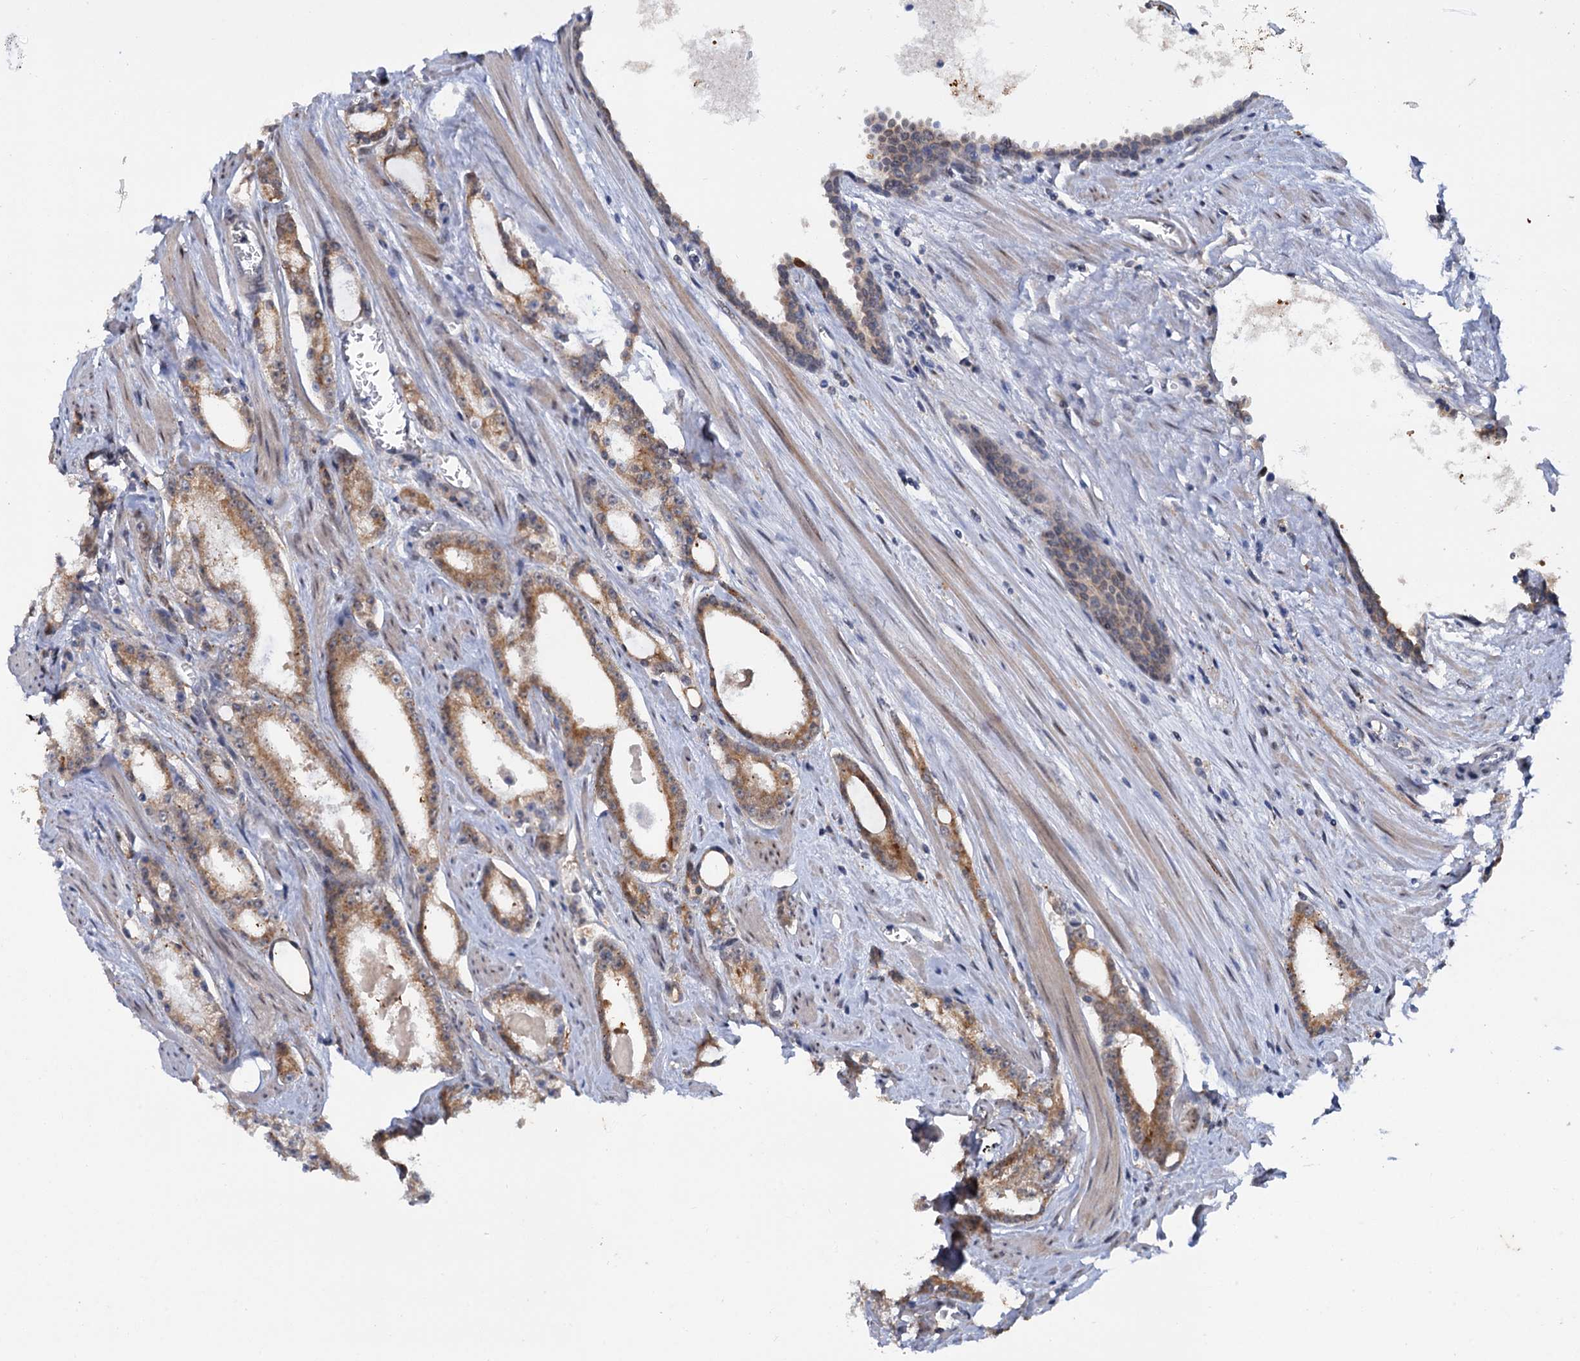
{"staining": {"intensity": "moderate", "quantity": ">75%", "location": "cytoplasmic/membranous"}, "tissue": "prostate cancer", "cell_type": "Tumor cells", "image_type": "cancer", "snomed": [{"axis": "morphology", "description": "Adenocarcinoma, Low grade"}, {"axis": "topography", "description": "Prostate and seminal vesicle, NOS"}], "caption": "Immunohistochemistry micrograph of human prostate cancer stained for a protein (brown), which demonstrates medium levels of moderate cytoplasmic/membranous positivity in approximately >75% of tumor cells.", "gene": "MID1IP1", "patient": {"sex": "male", "age": 60}}